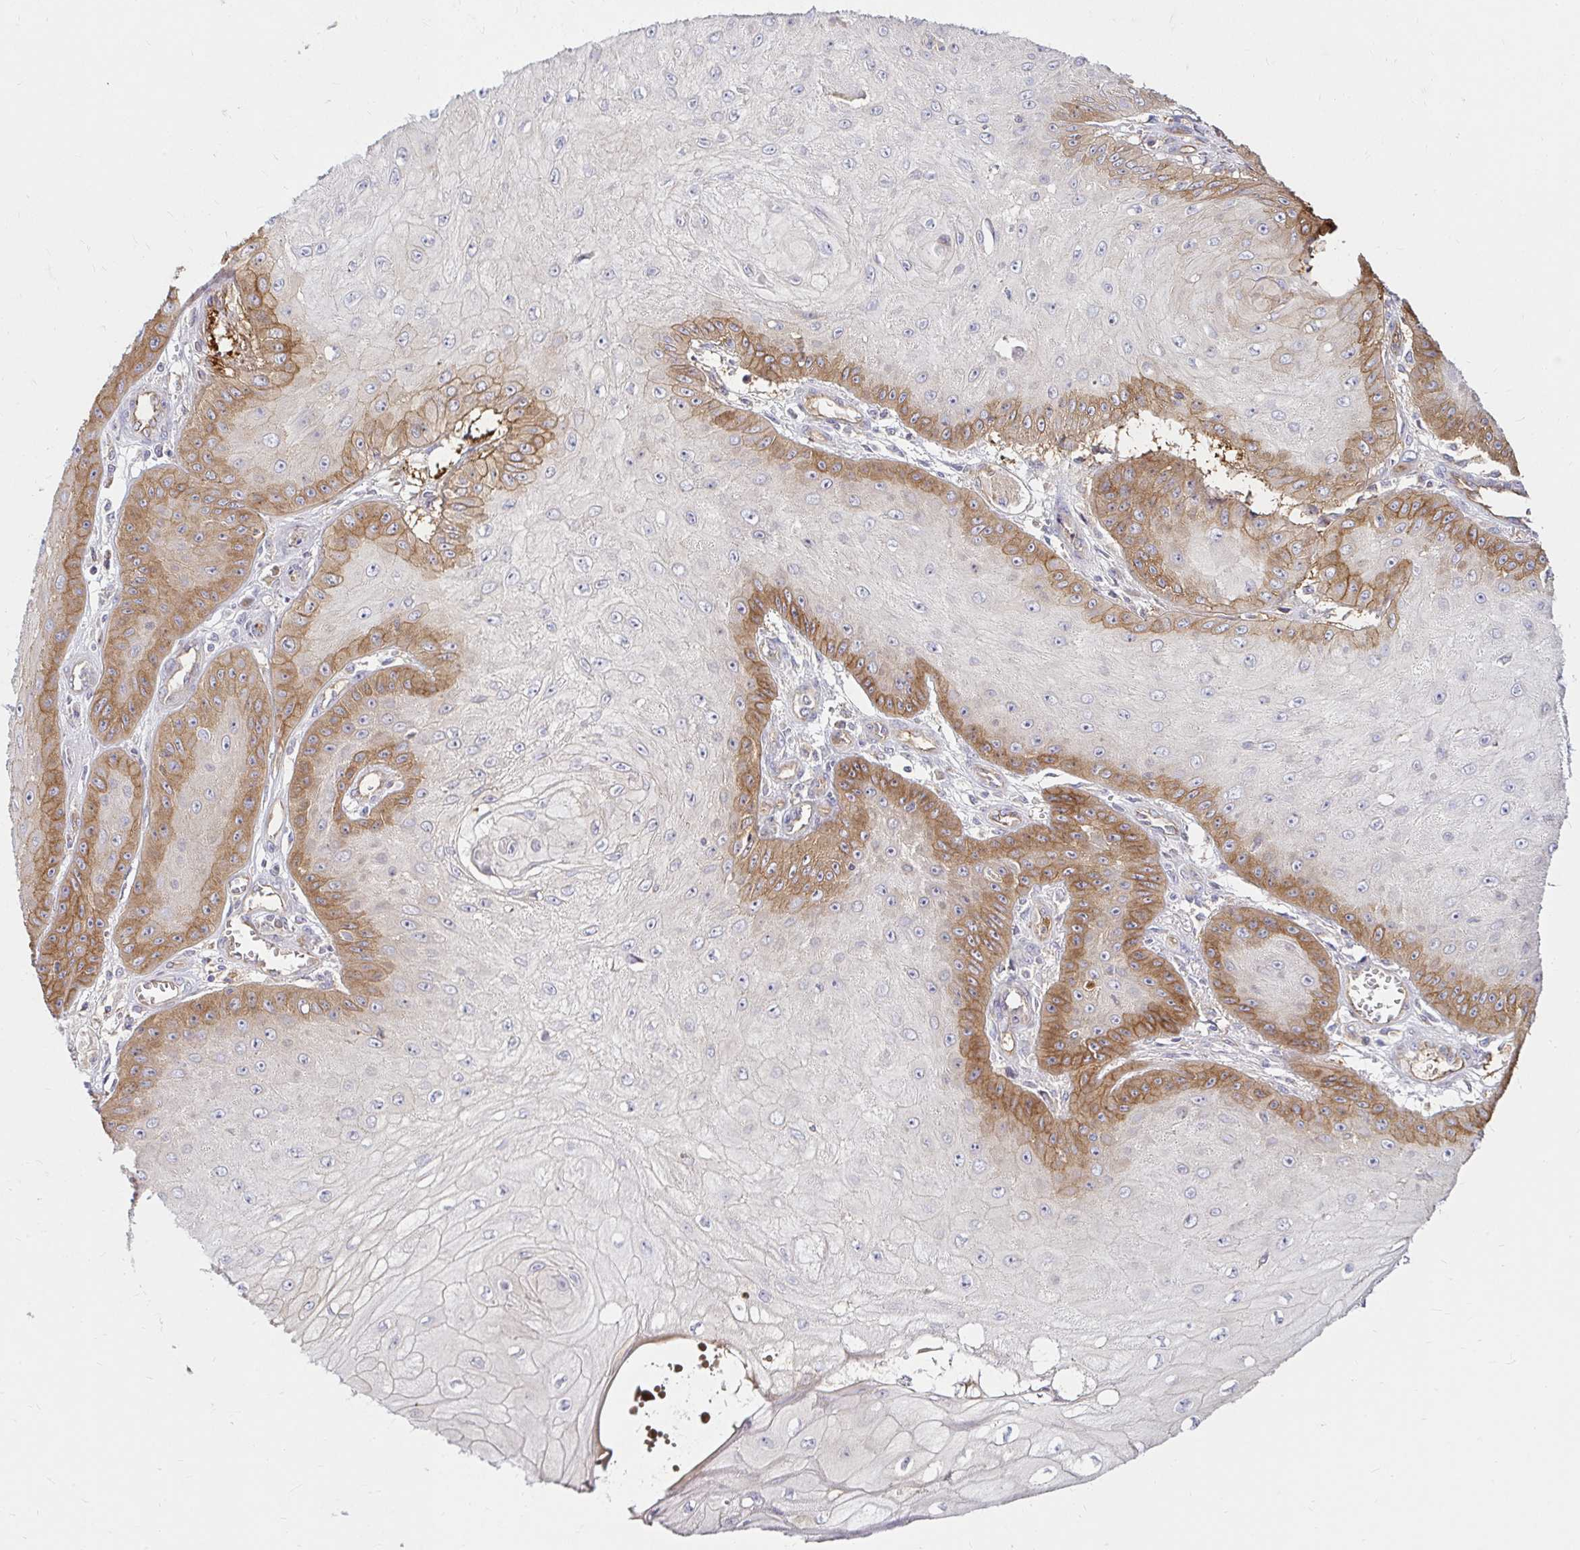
{"staining": {"intensity": "moderate", "quantity": "<25%", "location": "cytoplasmic/membranous"}, "tissue": "skin cancer", "cell_type": "Tumor cells", "image_type": "cancer", "snomed": [{"axis": "morphology", "description": "Squamous cell carcinoma, NOS"}, {"axis": "topography", "description": "Skin"}], "caption": "Immunohistochemical staining of squamous cell carcinoma (skin) reveals low levels of moderate cytoplasmic/membranous protein staining in approximately <25% of tumor cells.", "gene": "ITGA2", "patient": {"sex": "male", "age": 70}}